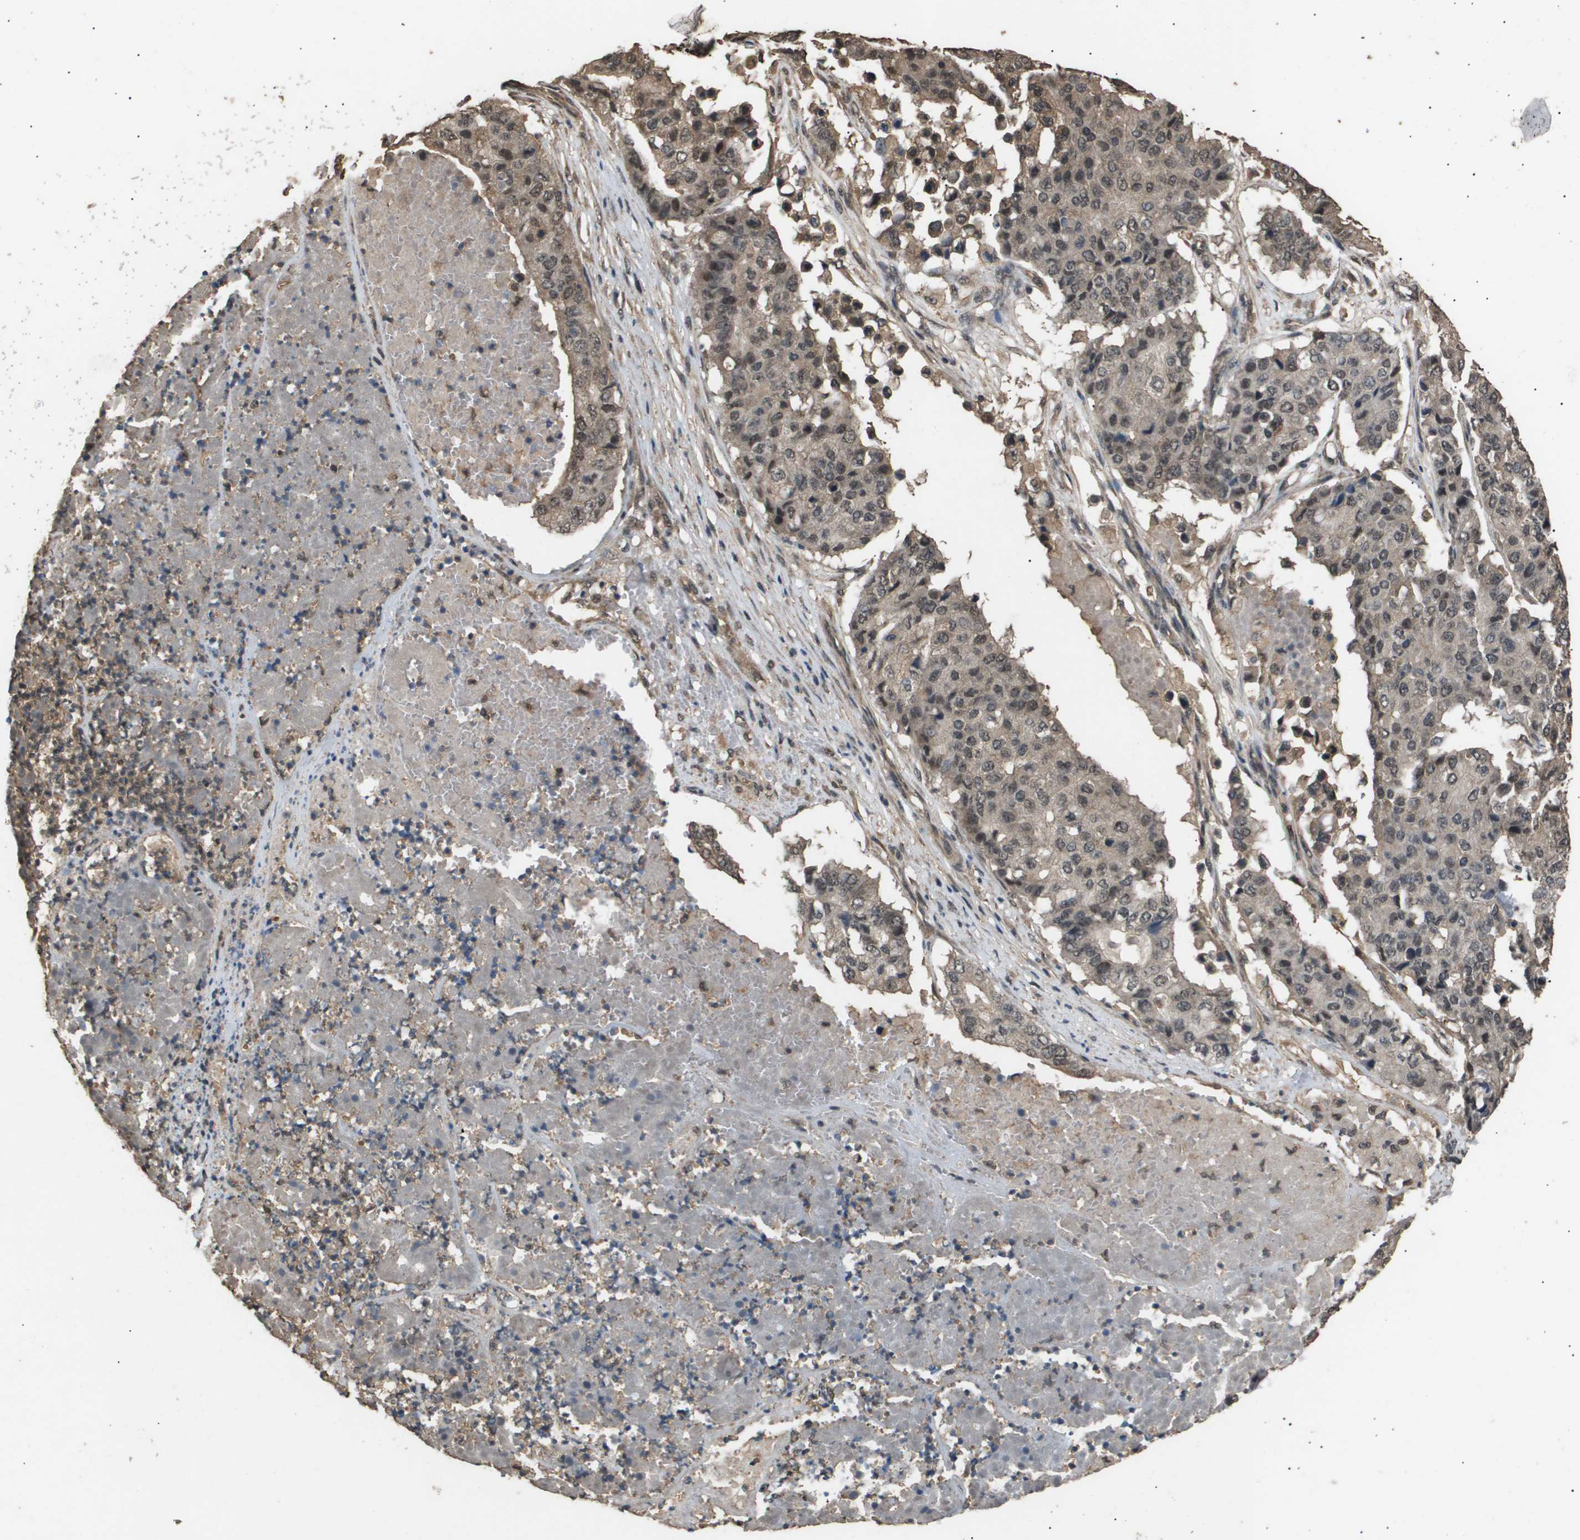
{"staining": {"intensity": "weak", "quantity": ">75%", "location": "cytoplasmic/membranous,nuclear"}, "tissue": "pancreatic cancer", "cell_type": "Tumor cells", "image_type": "cancer", "snomed": [{"axis": "morphology", "description": "Adenocarcinoma, NOS"}, {"axis": "topography", "description": "Pancreas"}], "caption": "Weak cytoplasmic/membranous and nuclear protein expression is seen in about >75% of tumor cells in pancreatic adenocarcinoma. The protein is shown in brown color, while the nuclei are stained blue.", "gene": "ING1", "patient": {"sex": "male", "age": 50}}